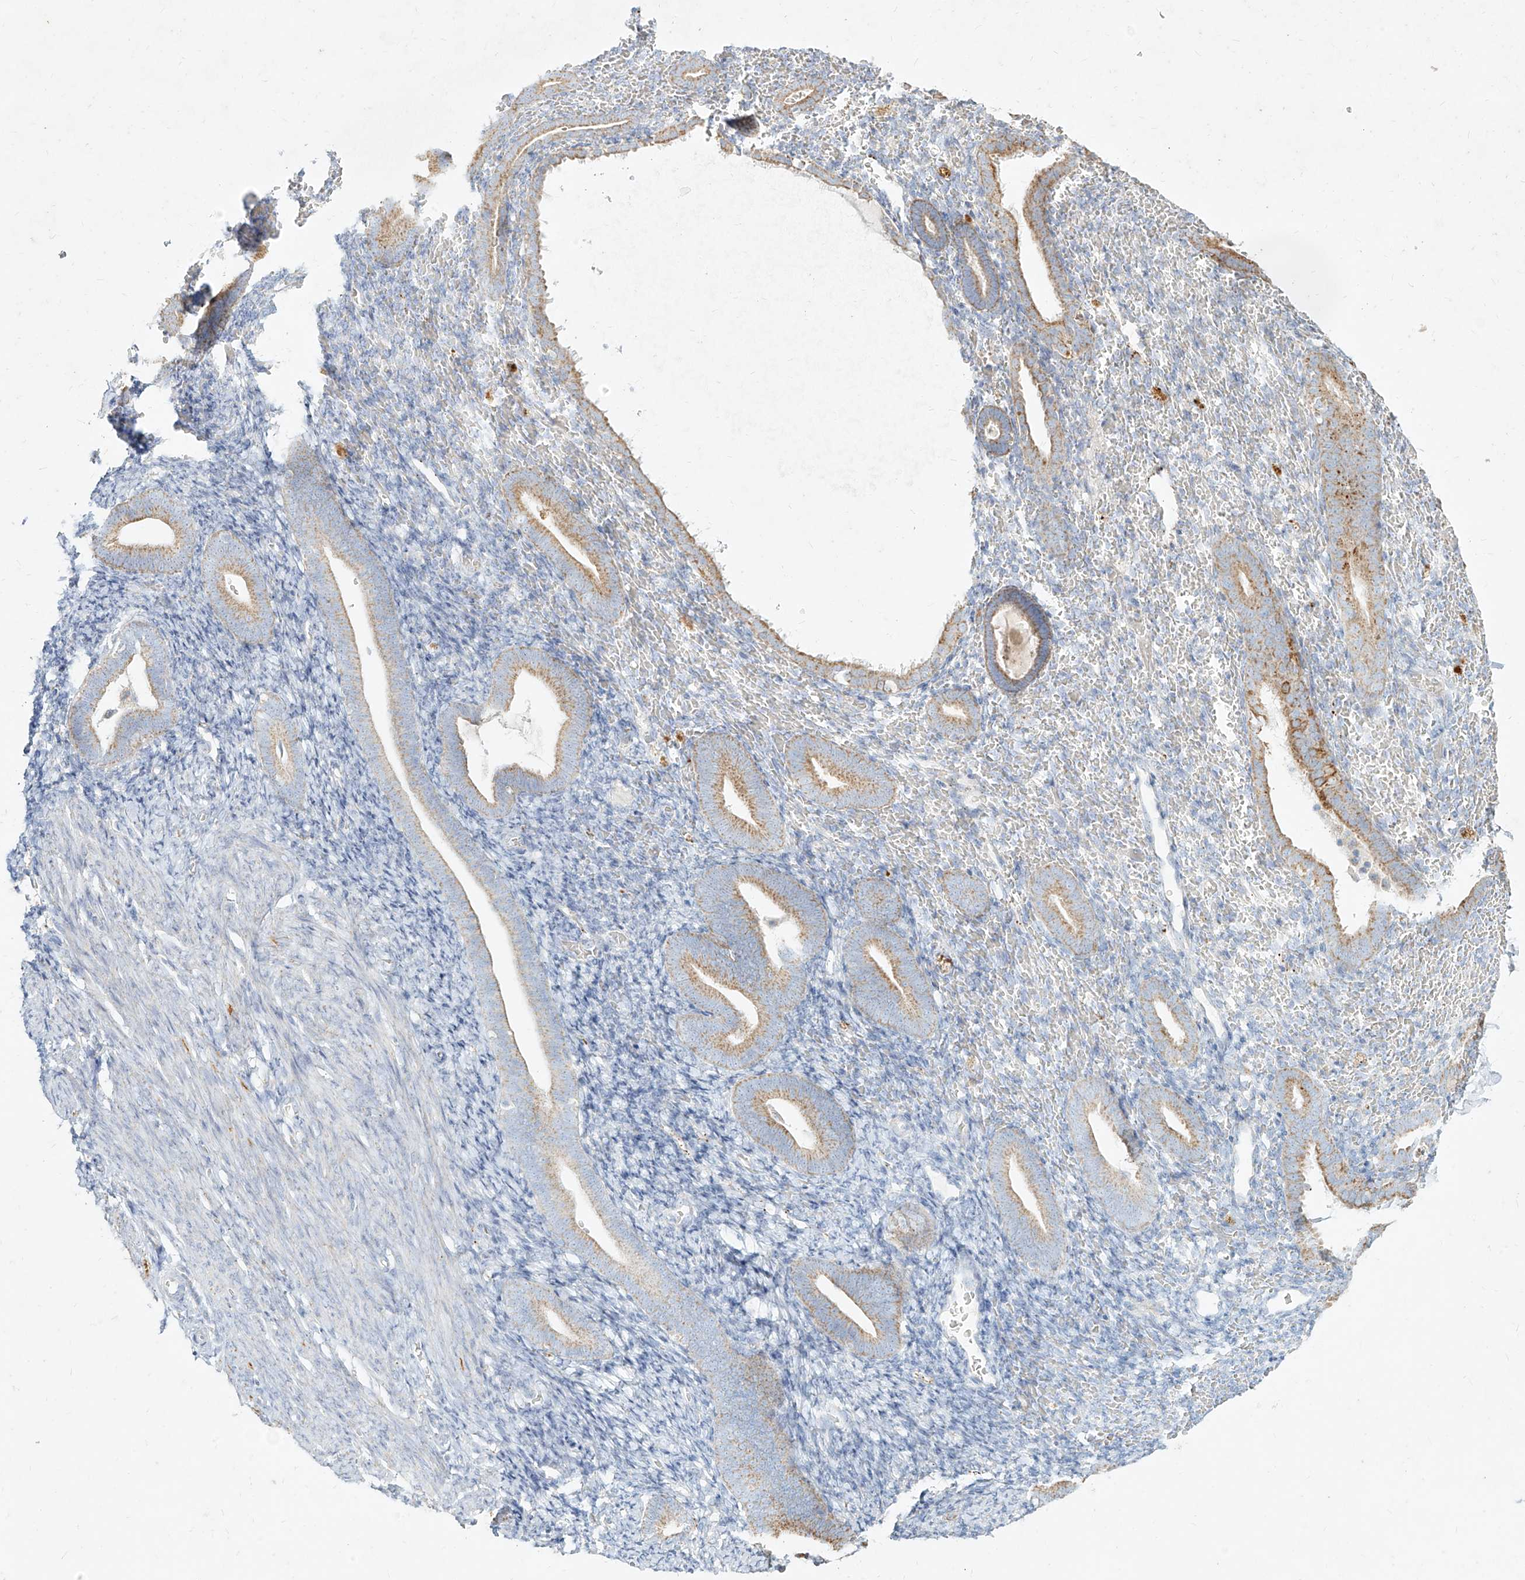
{"staining": {"intensity": "negative", "quantity": "none", "location": "none"}, "tissue": "endometrium", "cell_type": "Cells in endometrial stroma", "image_type": "normal", "snomed": [{"axis": "morphology", "description": "Normal tissue, NOS"}, {"axis": "topography", "description": "Endometrium"}], "caption": "This is a image of immunohistochemistry (IHC) staining of unremarkable endometrium, which shows no positivity in cells in endometrial stroma.", "gene": "MTX2", "patient": {"sex": "female", "age": 51}}